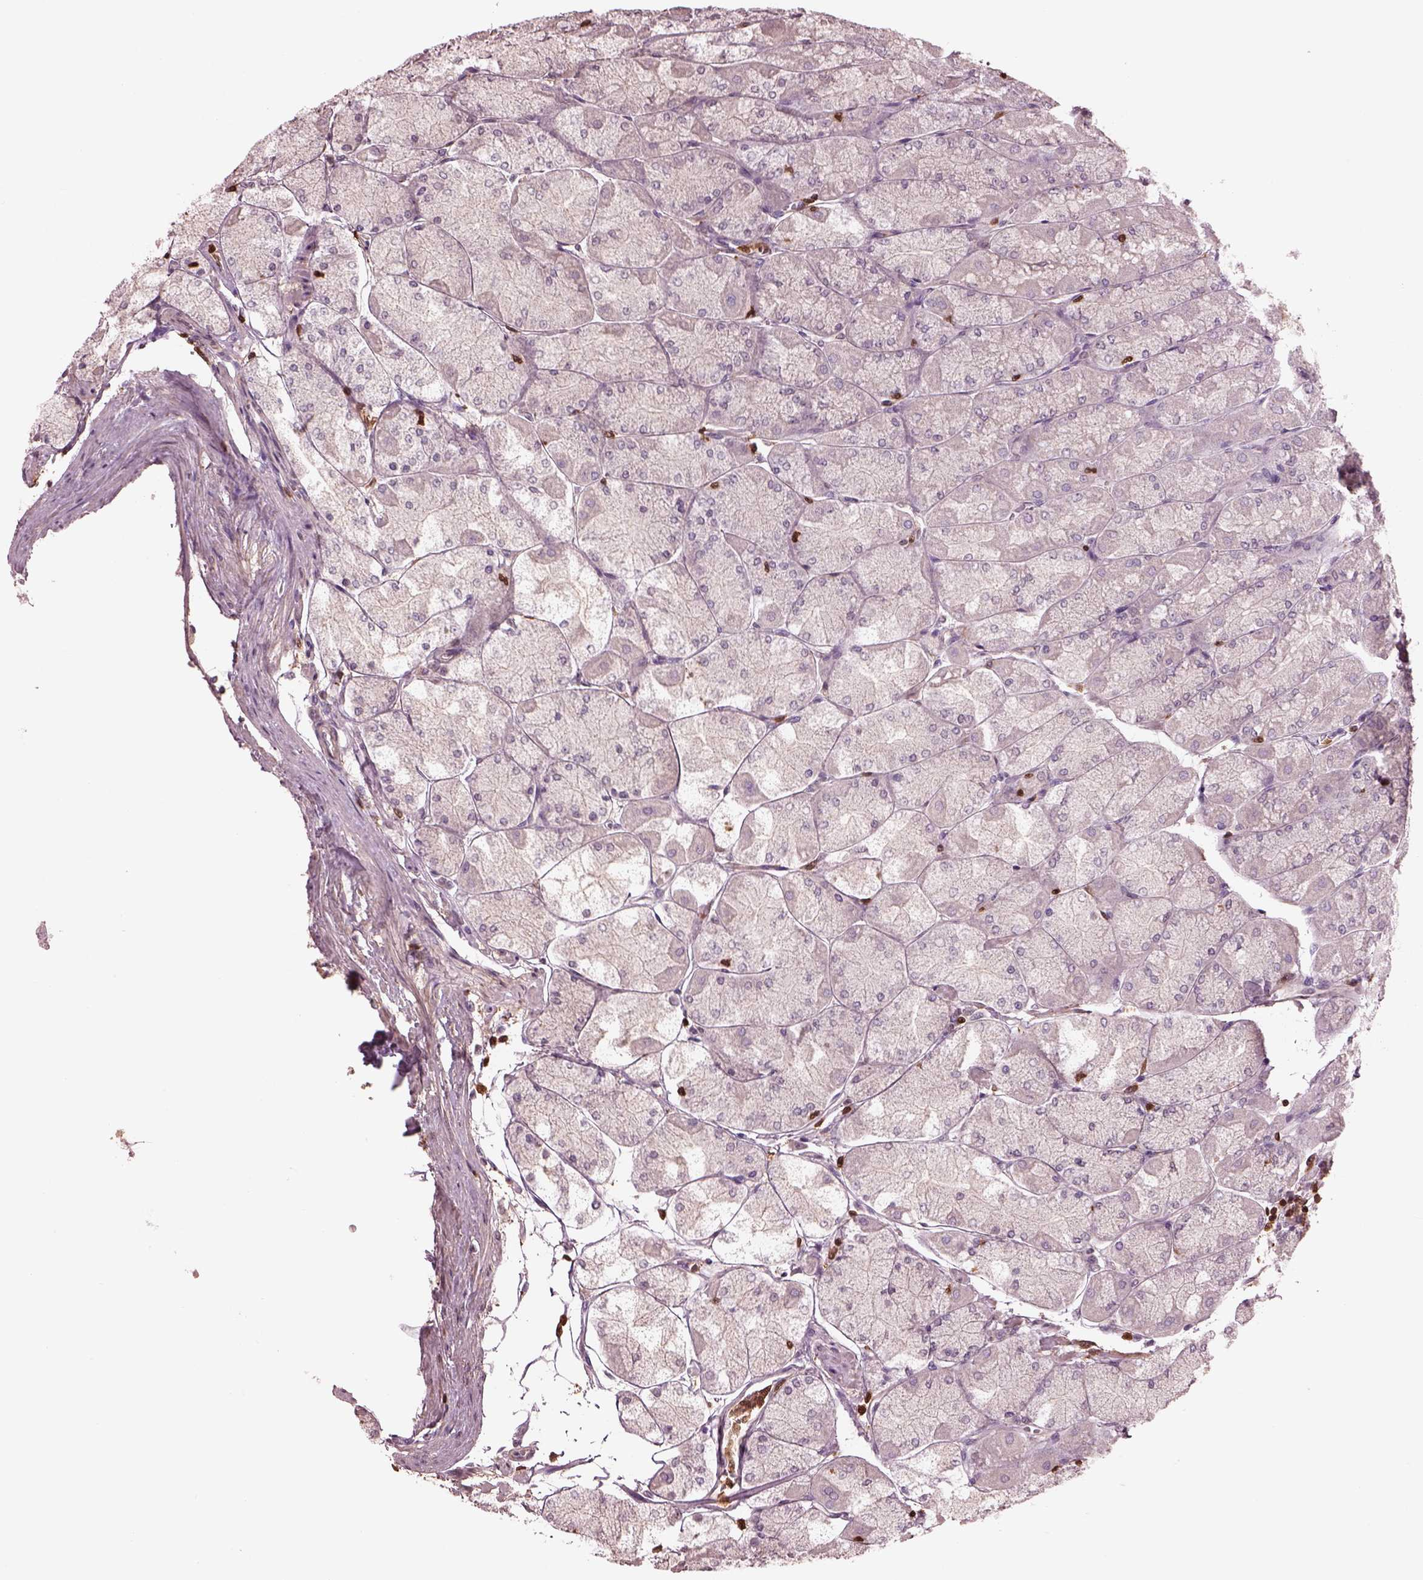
{"staining": {"intensity": "weak", "quantity": "<25%", "location": "cytoplasmic/membranous"}, "tissue": "stomach", "cell_type": "Glandular cells", "image_type": "normal", "snomed": [{"axis": "morphology", "description": "Normal tissue, NOS"}, {"axis": "topography", "description": "Stomach, upper"}], "caption": "Stomach stained for a protein using immunohistochemistry displays no expression glandular cells.", "gene": "IL31RA", "patient": {"sex": "male", "age": 60}}